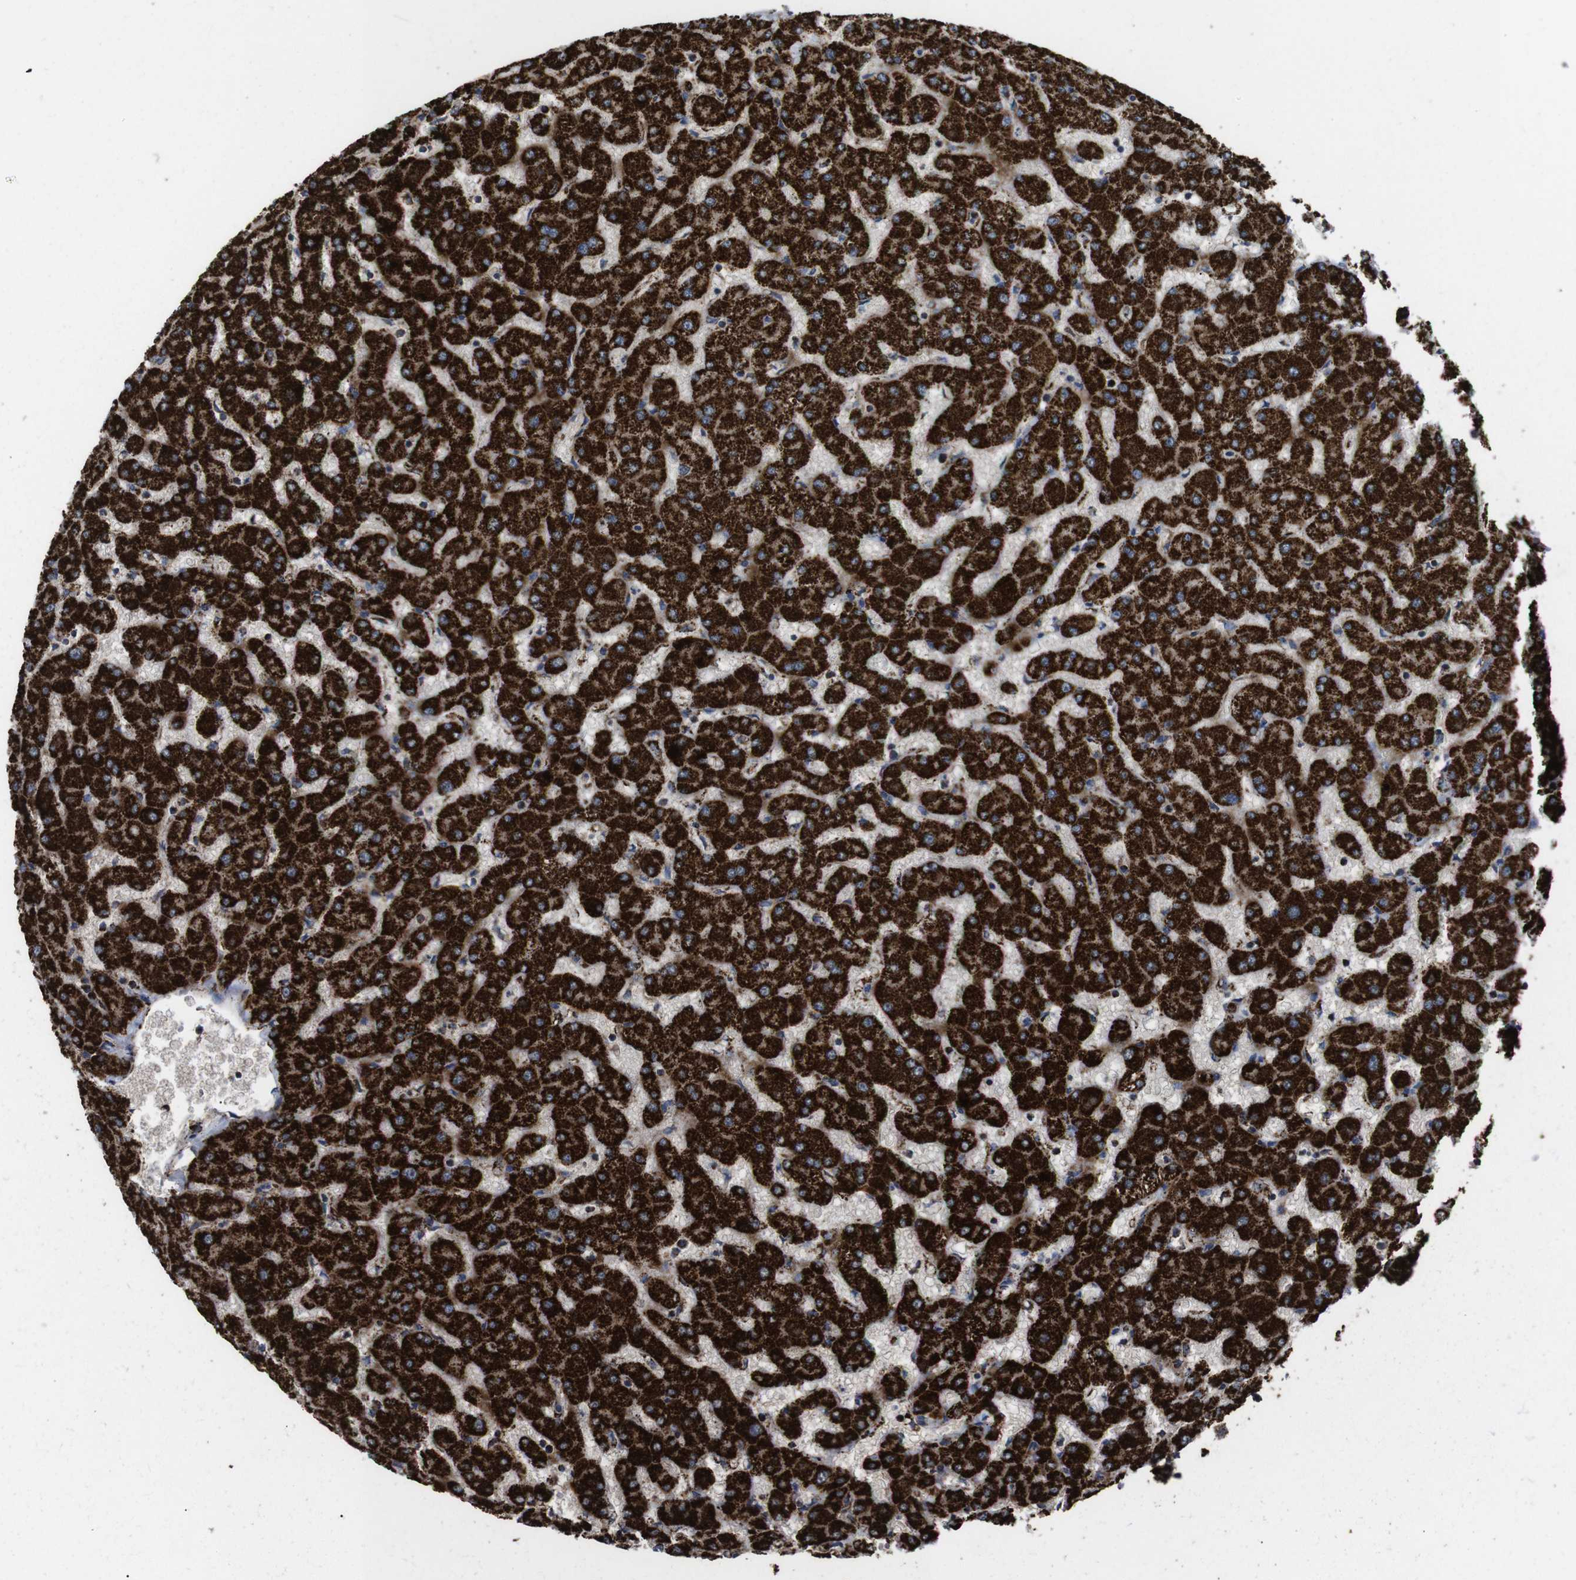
{"staining": {"intensity": "strong", "quantity": ">75%", "location": "cytoplasmic/membranous"}, "tissue": "liver", "cell_type": "Cholangiocytes", "image_type": "normal", "snomed": [{"axis": "morphology", "description": "Normal tissue, NOS"}, {"axis": "topography", "description": "Liver"}], "caption": "Immunohistochemistry (DAB) staining of unremarkable human liver displays strong cytoplasmic/membranous protein staining in about >75% of cholangiocytes. (Stains: DAB in brown, nuclei in blue, Microscopy: brightfield microscopy at high magnification).", "gene": "ATP5F1A", "patient": {"sex": "female", "age": 63}}